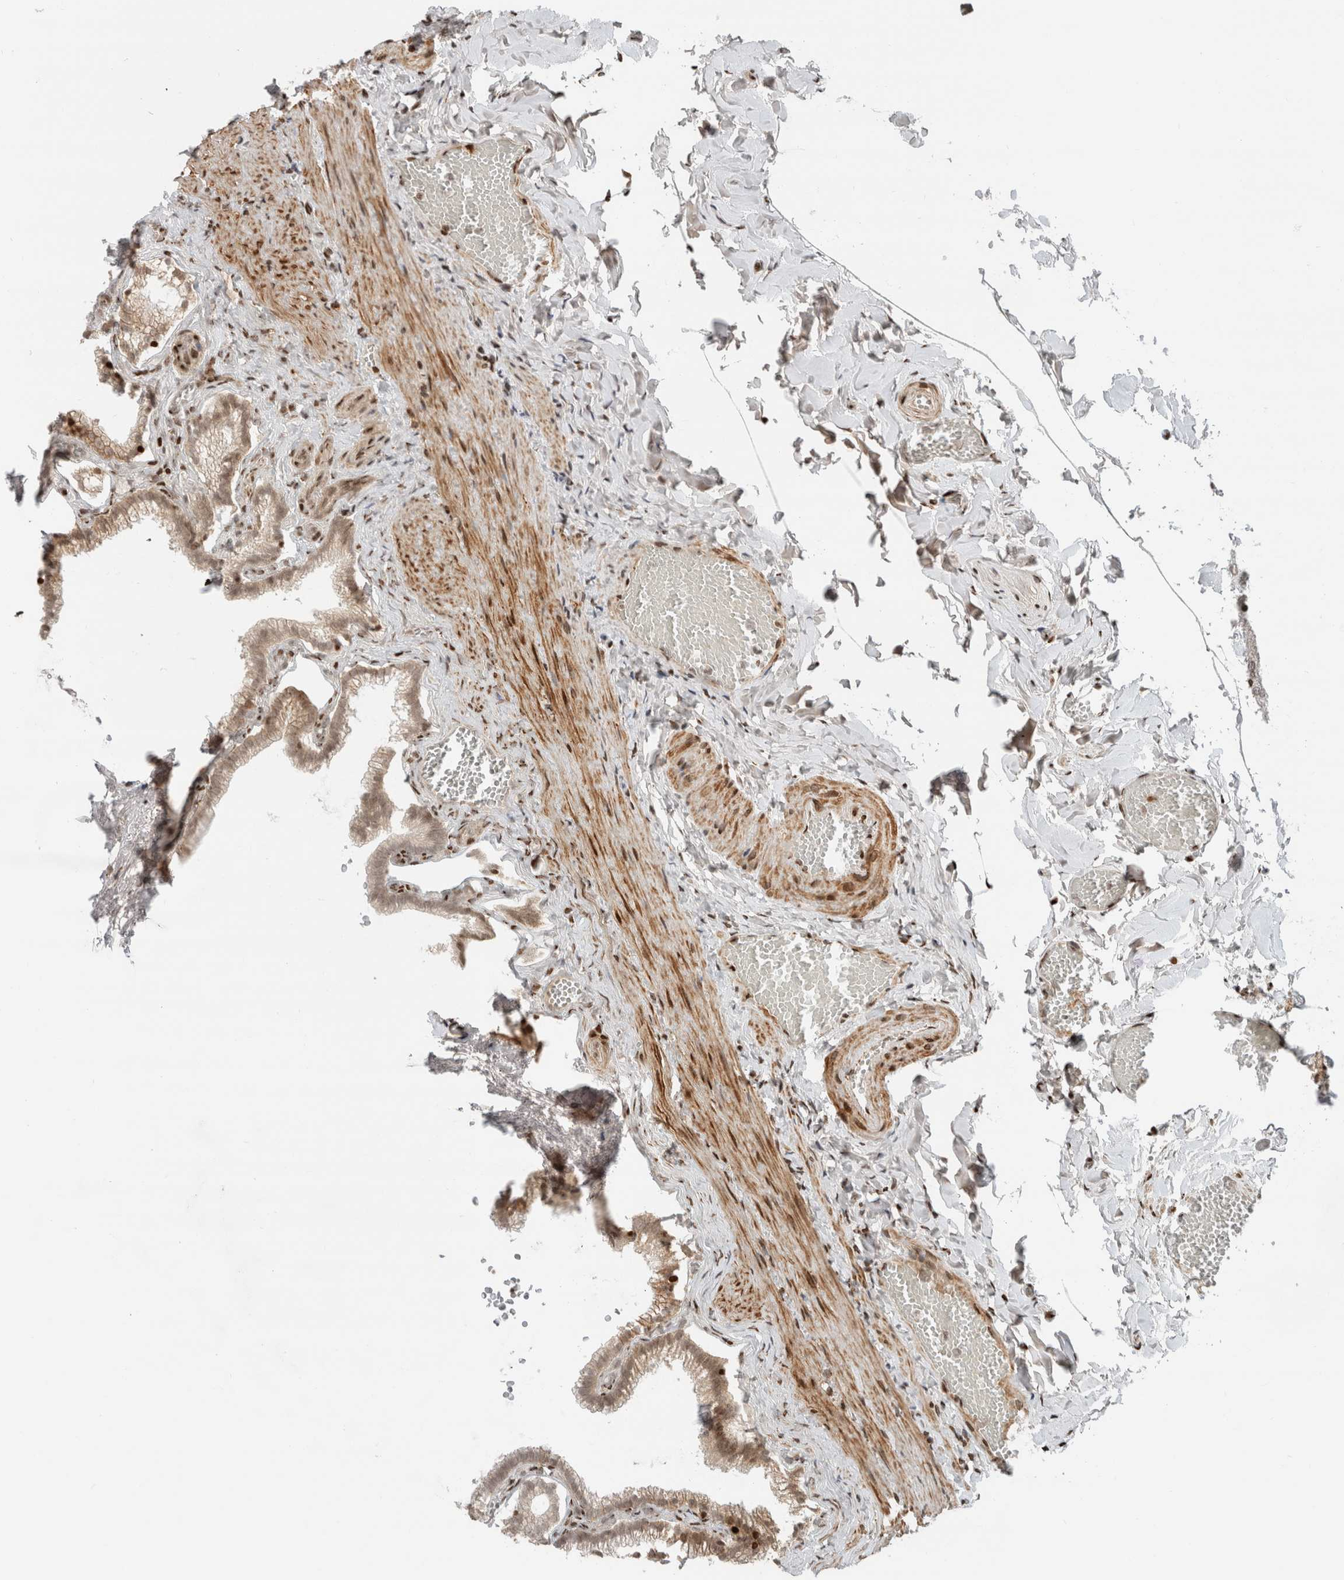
{"staining": {"intensity": "moderate", "quantity": "25%-75%", "location": "cytoplasmic/membranous,nuclear"}, "tissue": "gallbladder", "cell_type": "Glandular cells", "image_type": "normal", "snomed": [{"axis": "morphology", "description": "Normal tissue, NOS"}, {"axis": "topography", "description": "Gallbladder"}], "caption": "Immunohistochemical staining of unremarkable human gallbladder exhibits medium levels of moderate cytoplasmic/membranous,nuclear expression in approximately 25%-75% of glandular cells. The protein is stained brown, and the nuclei are stained in blue (DAB (3,3'-diaminobenzidine) IHC with brightfield microscopy, high magnification).", "gene": "GINS4", "patient": {"sex": "male", "age": 38}}